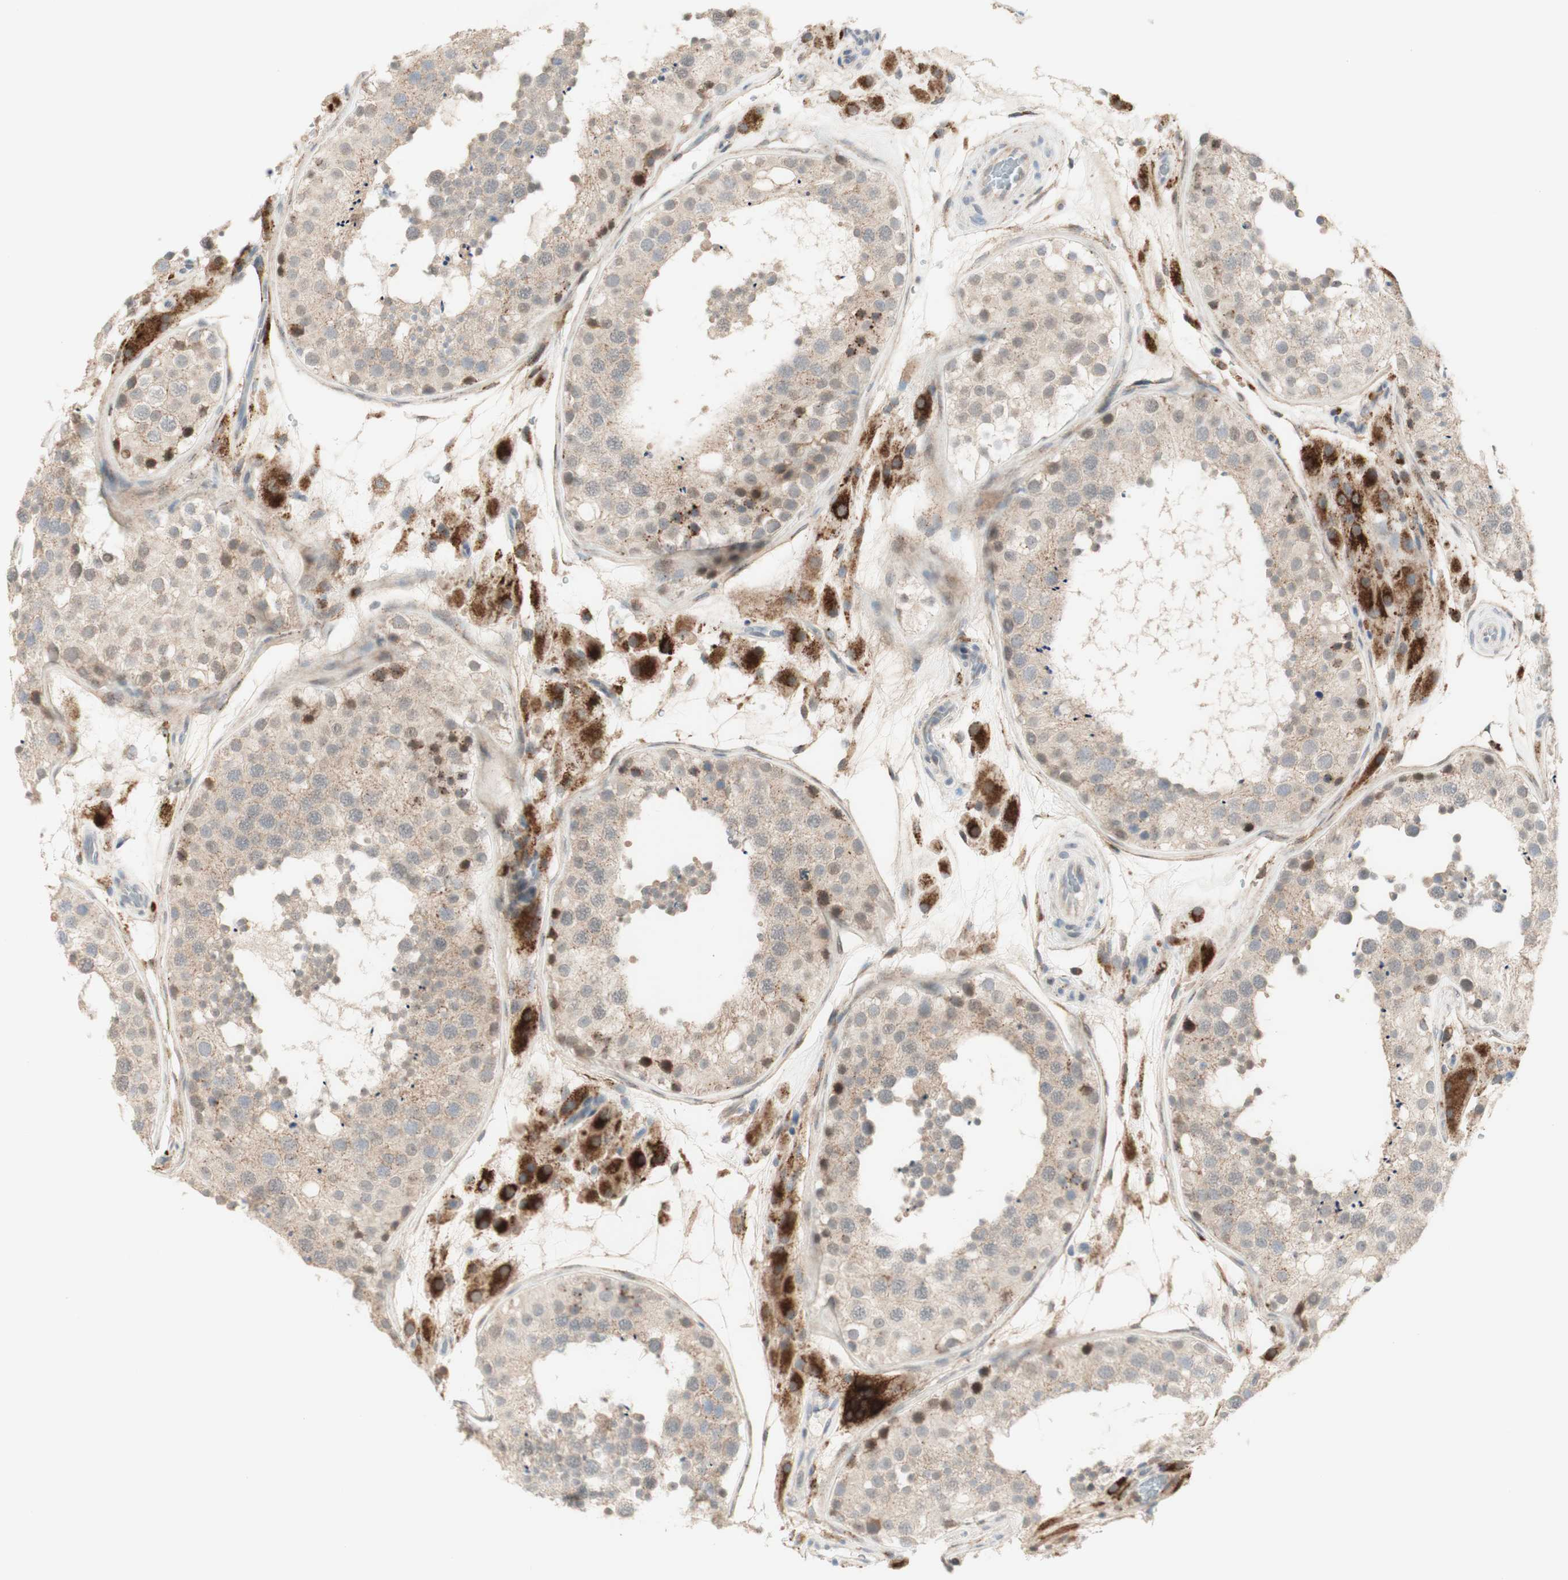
{"staining": {"intensity": "strong", "quantity": "<25%", "location": "cytoplasmic/membranous"}, "tissue": "testis", "cell_type": "Cells in seminiferous ducts", "image_type": "normal", "snomed": [{"axis": "morphology", "description": "Normal tissue, NOS"}, {"axis": "topography", "description": "Testis"}], "caption": "Immunohistochemical staining of normal human testis exhibits strong cytoplasmic/membranous protein staining in approximately <25% of cells in seminiferous ducts. (Stains: DAB in brown, nuclei in blue, Microscopy: brightfield microscopy at high magnification).", "gene": "GAPT", "patient": {"sex": "male", "age": 26}}